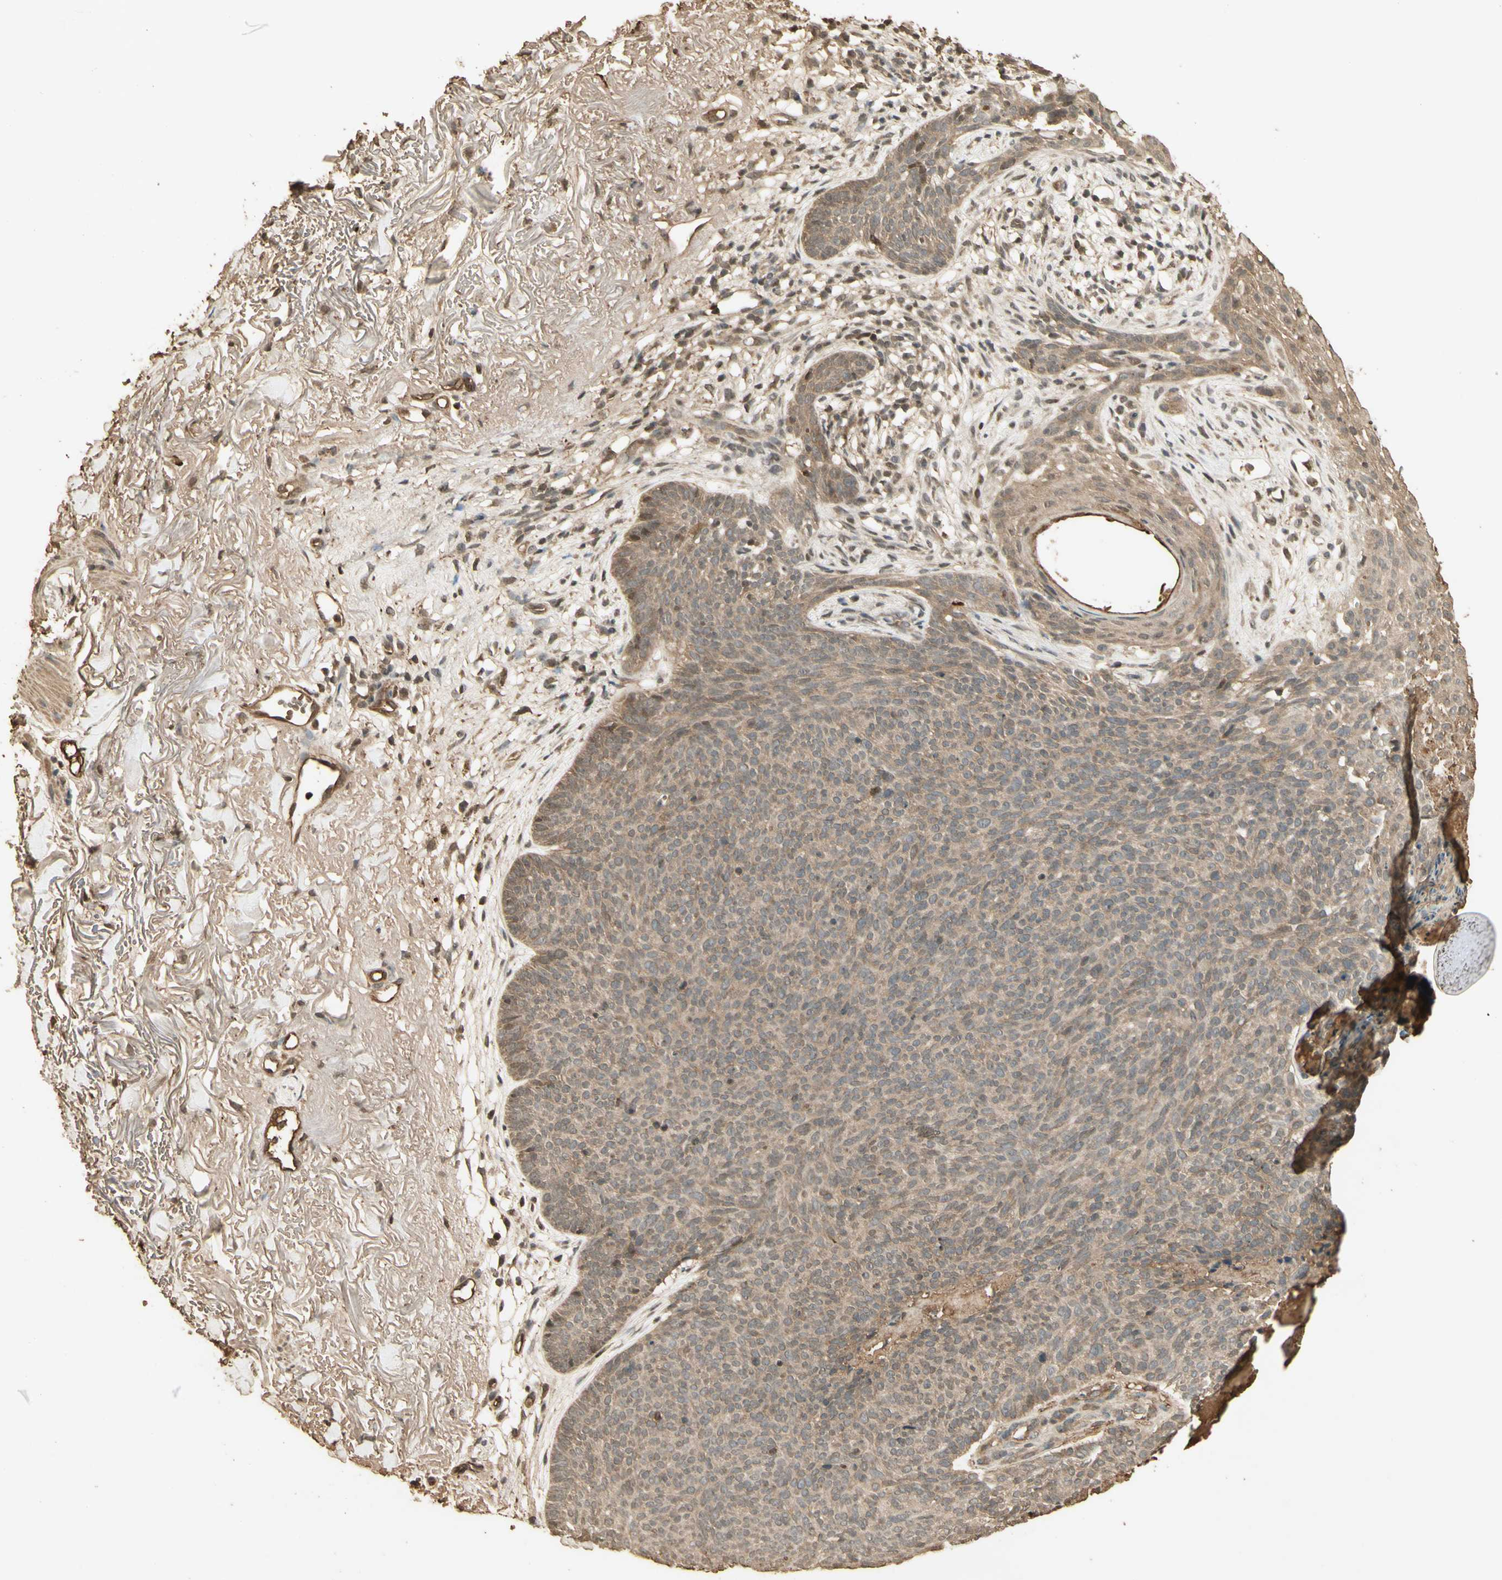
{"staining": {"intensity": "moderate", "quantity": ">75%", "location": "cytoplasmic/membranous"}, "tissue": "skin cancer", "cell_type": "Tumor cells", "image_type": "cancer", "snomed": [{"axis": "morphology", "description": "Normal tissue, NOS"}, {"axis": "morphology", "description": "Basal cell carcinoma"}, {"axis": "topography", "description": "Skin"}], "caption": "Immunohistochemistry micrograph of neoplastic tissue: skin cancer (basal cell carcinoma) stained using immunohistochemistry displays medium levels of moderate protein expression localized specifically in the cytoplasmic/membranous of tumor cells, appearing as a cytoplasmic/membranous brown color.", "gene": "SMAD9", "patient": {"sex": "female", "age": 70}}